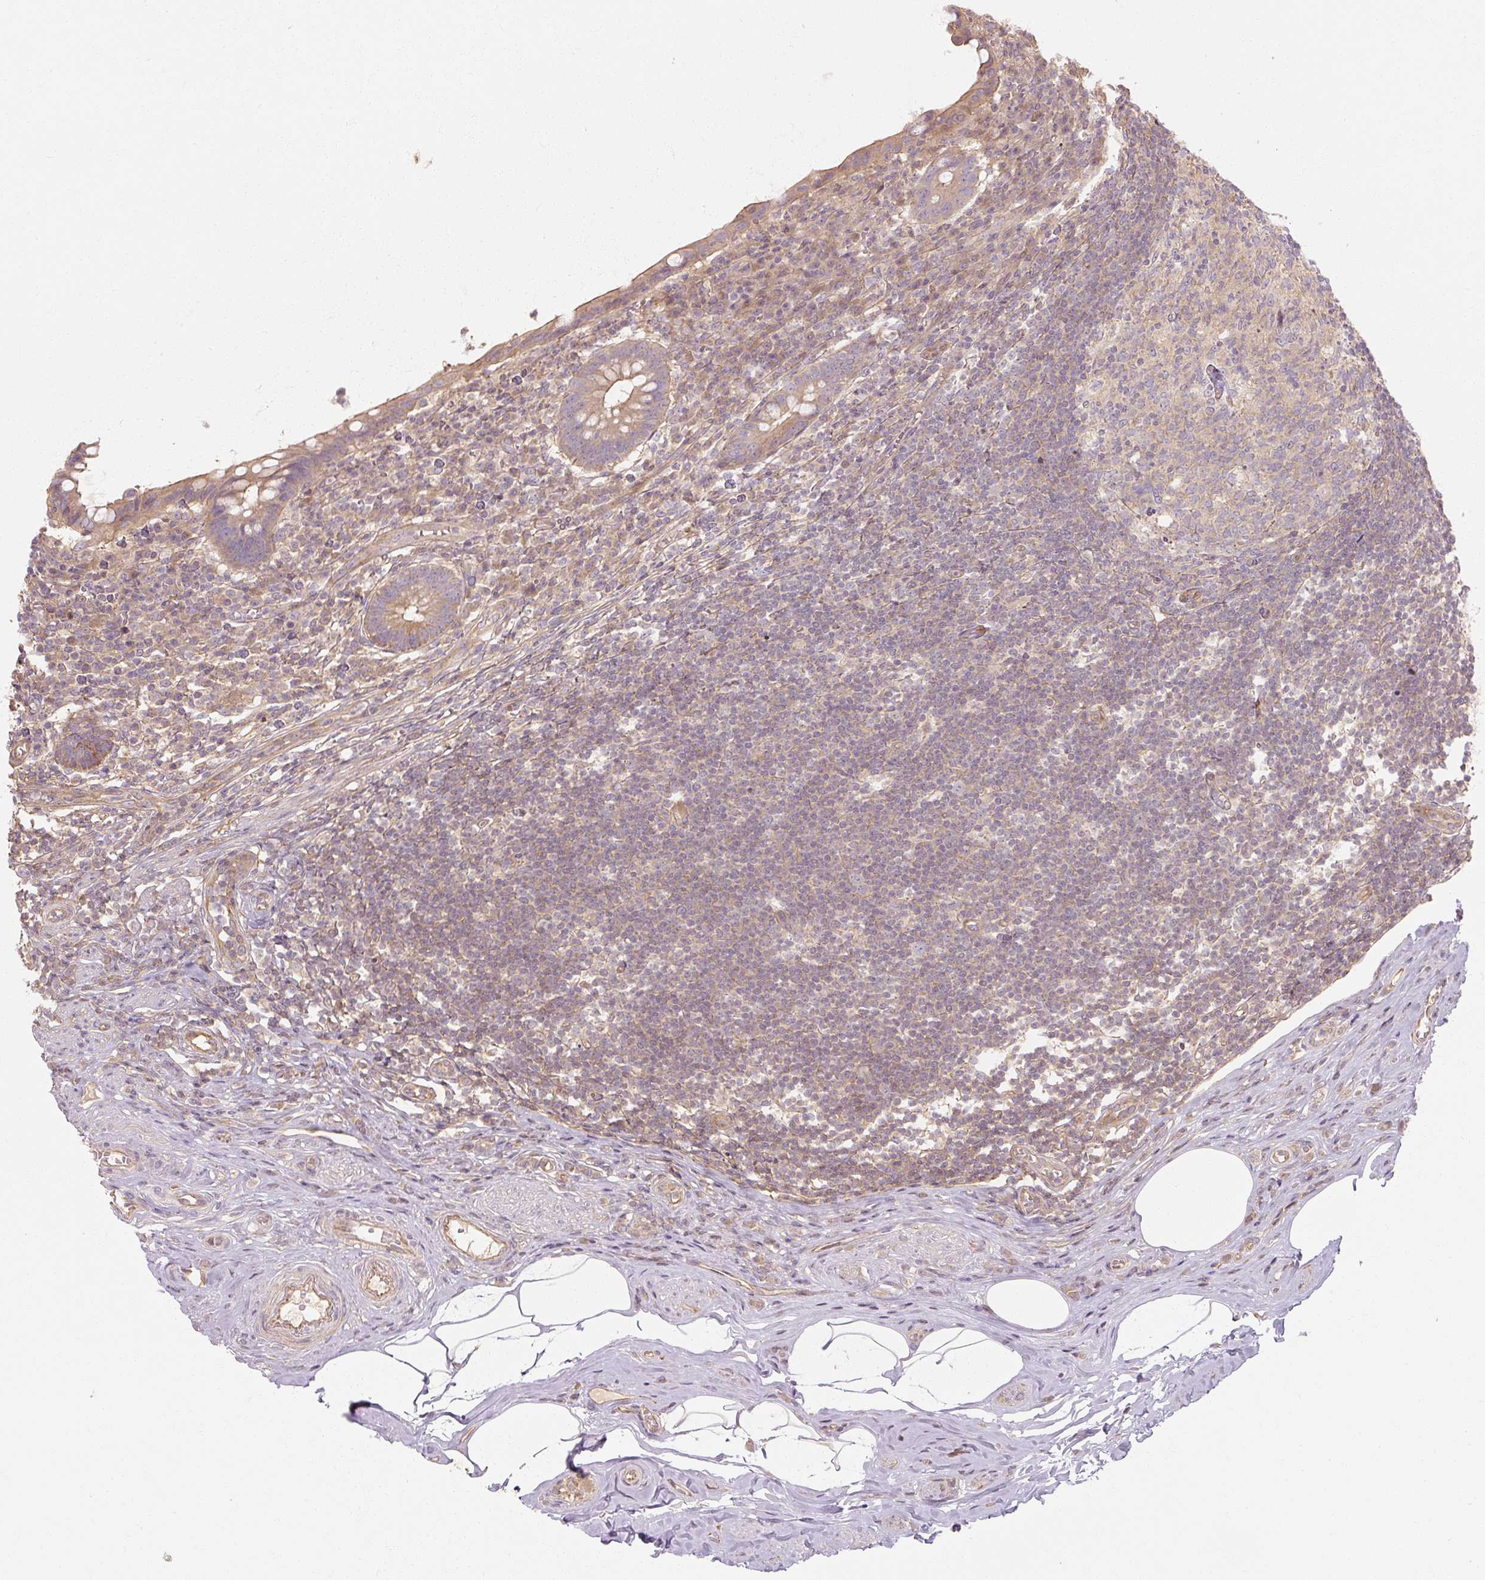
{"staining": {"intensity": "moderate", "quantity": "25%-75%", "location": "cytoplasmic/membranous"}, "tissue": "appendix", "cell_type": "Glandular cells", "image_type": "normal", "snomed": [{"axis": "morphology", "description": "Normal tissue, NOS"}, {"axis": "topography", "description": "Appendix"}], "caption": "High-power microscopy captured an immunohistochemistry micrograph of unremarkable appendix, revealing moderate cytoplasmic/membranous expression in about 25%-75% of glandular cells.", "gene": "RB1CC1", "patient": {"sex": "female", "age": 56}}